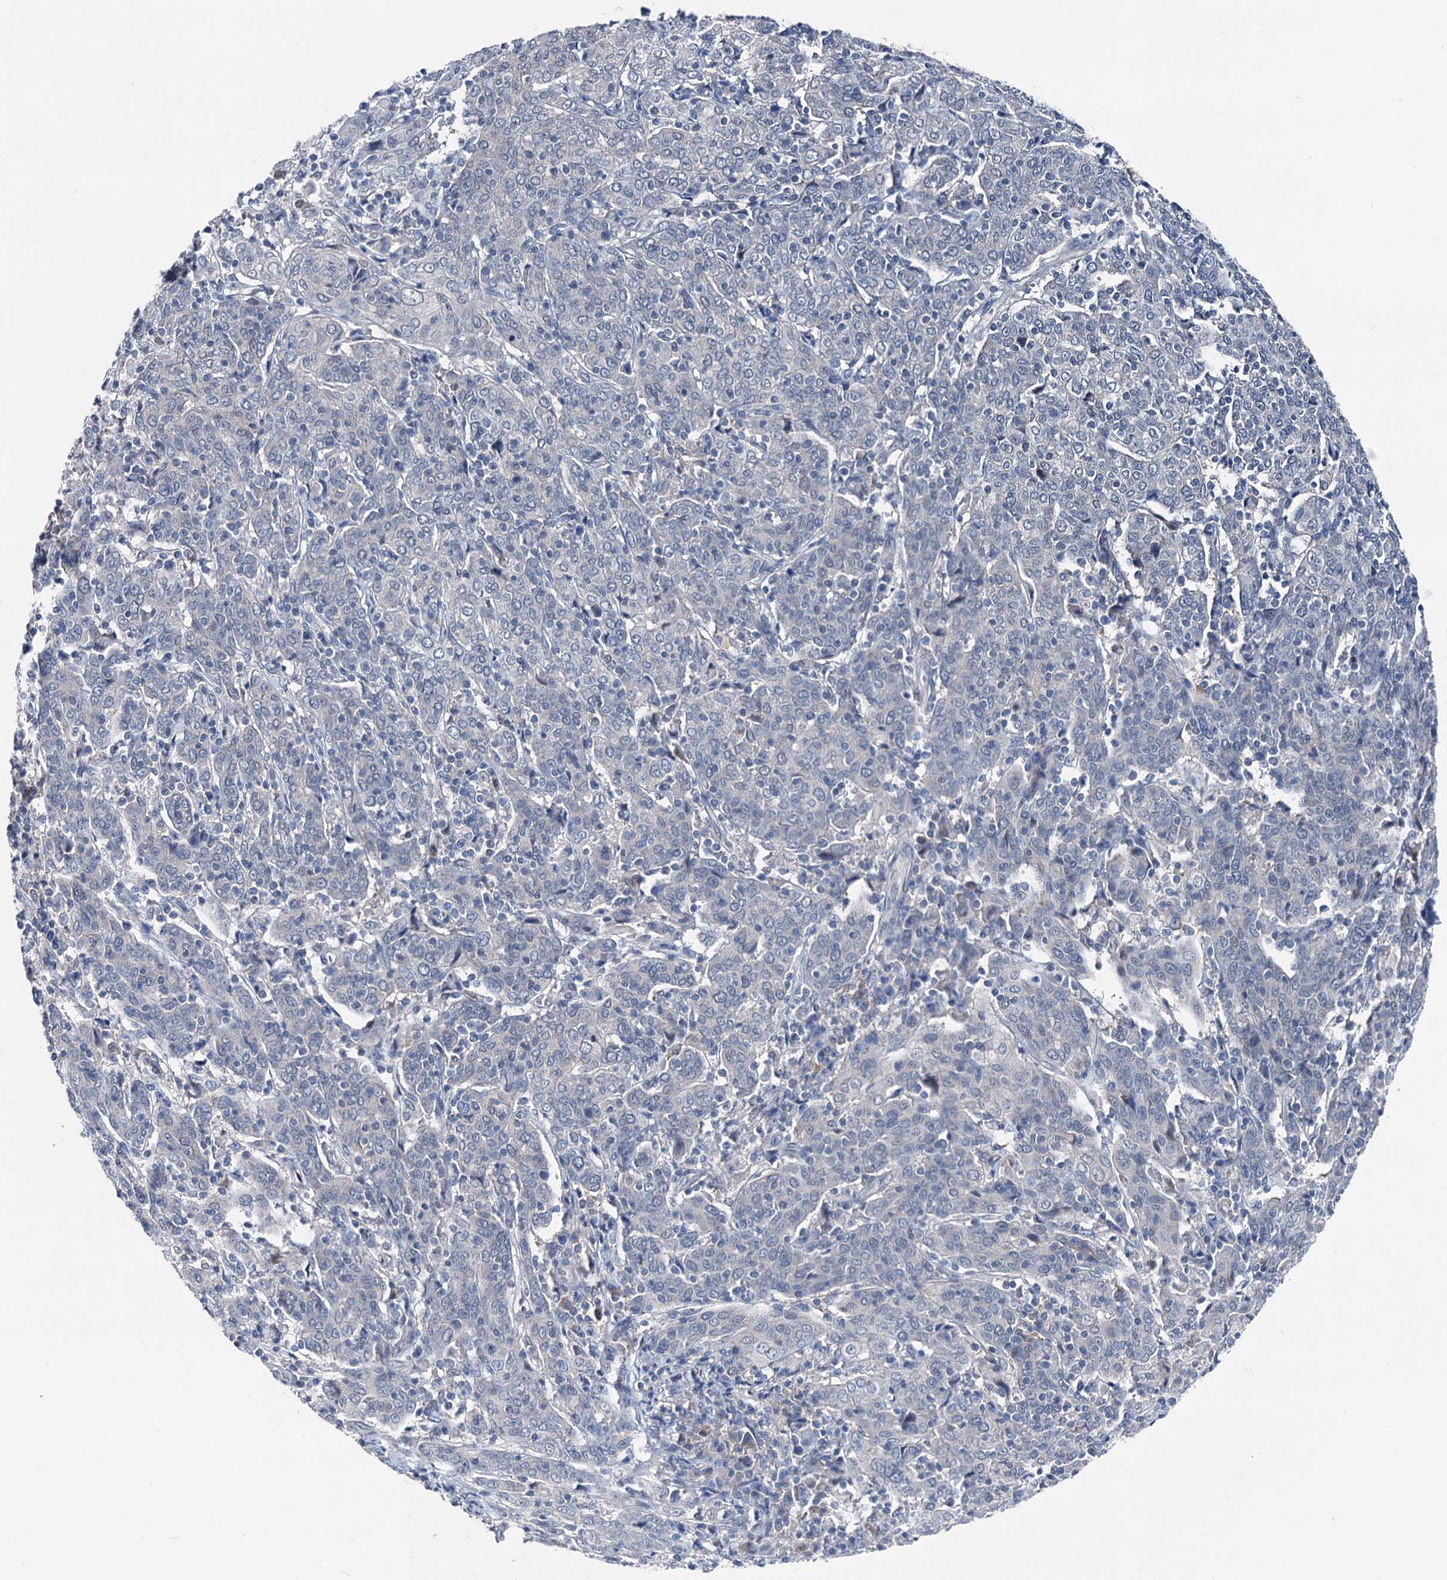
{"staining": {"intensity": "negative", "quantity": "none", "location": "none"}, "tissue": "cervical cancer", "cell_type": "Tumor cells", "image_type": "cancer", "snomed": [{"axis": "morphology", "description": "Squamous cell carcinoma, NOS"}, {"axis": "topography", "description": "Cervix"}], "caption": "DAB immunohistochemical staining of human cervical squamous cell carcinoma demonstrates no significant positivity in tumor cells.", "gene": "GLO1", "patient": {"sex": "female", "age": 67}}